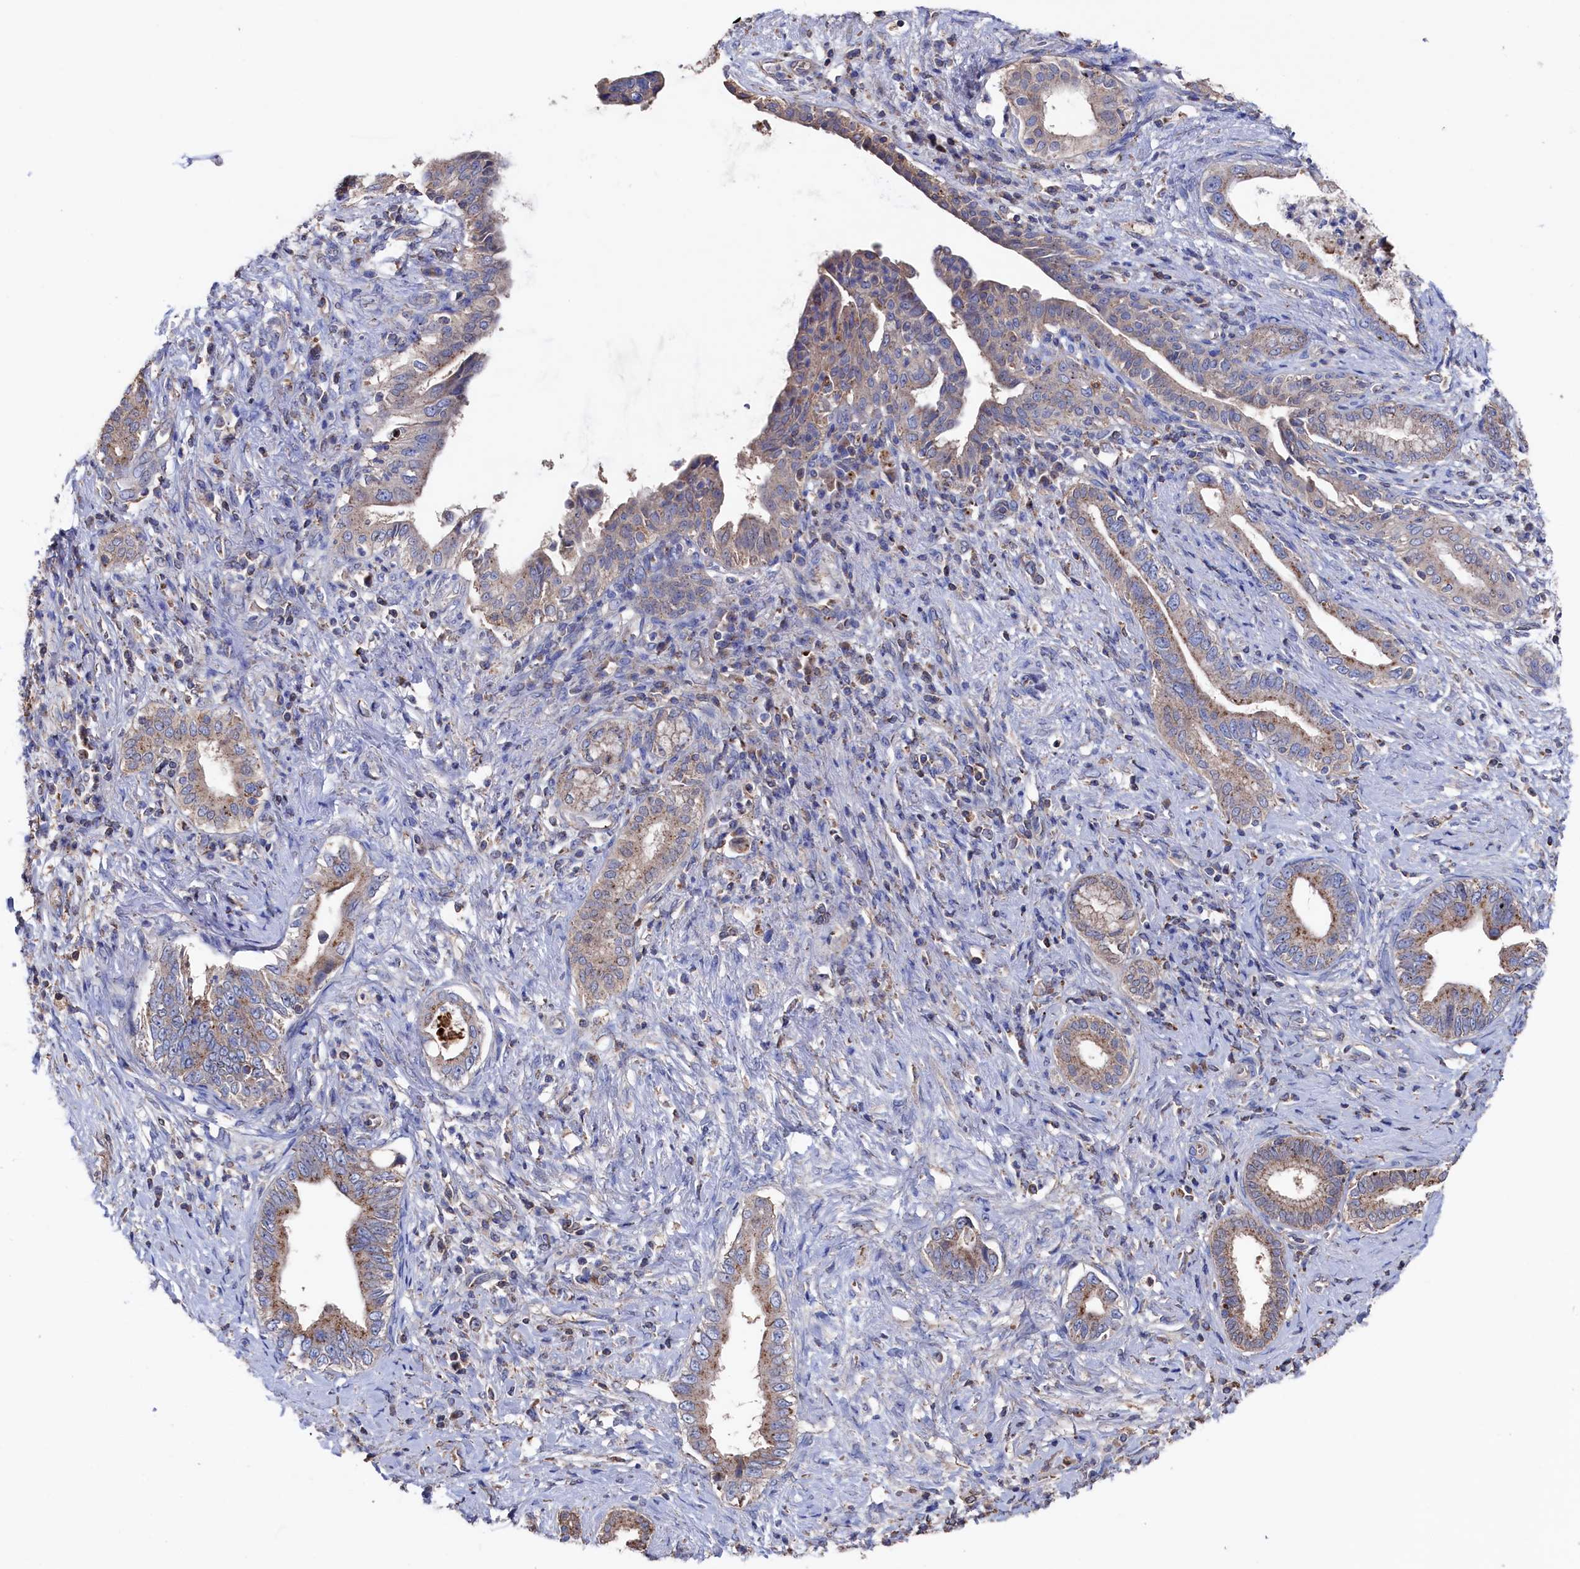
{"staining": {"intensity": "weak", "quantity": ">75%", "location": "cytoplasmic/membranous"}, "tissue": "pancreatic cancer", "cell_type": "Tumor cells", "image_type": "cancer", "snomed": [{"axis": "morphology", "description": "Adenocarcinoma, NOS"}, {"axis": "topography", "description": "Pancreas"}], "caption": "Weak cytoplasmic/membranous positivity for a protein is appreciated in approximately >75% of tumor cells of pancreatic cancer (adenocarcinoma) using immunohistochemistry (IHC).", "gene": "TK2", "patient": {"sex": "female", "age": 55}}